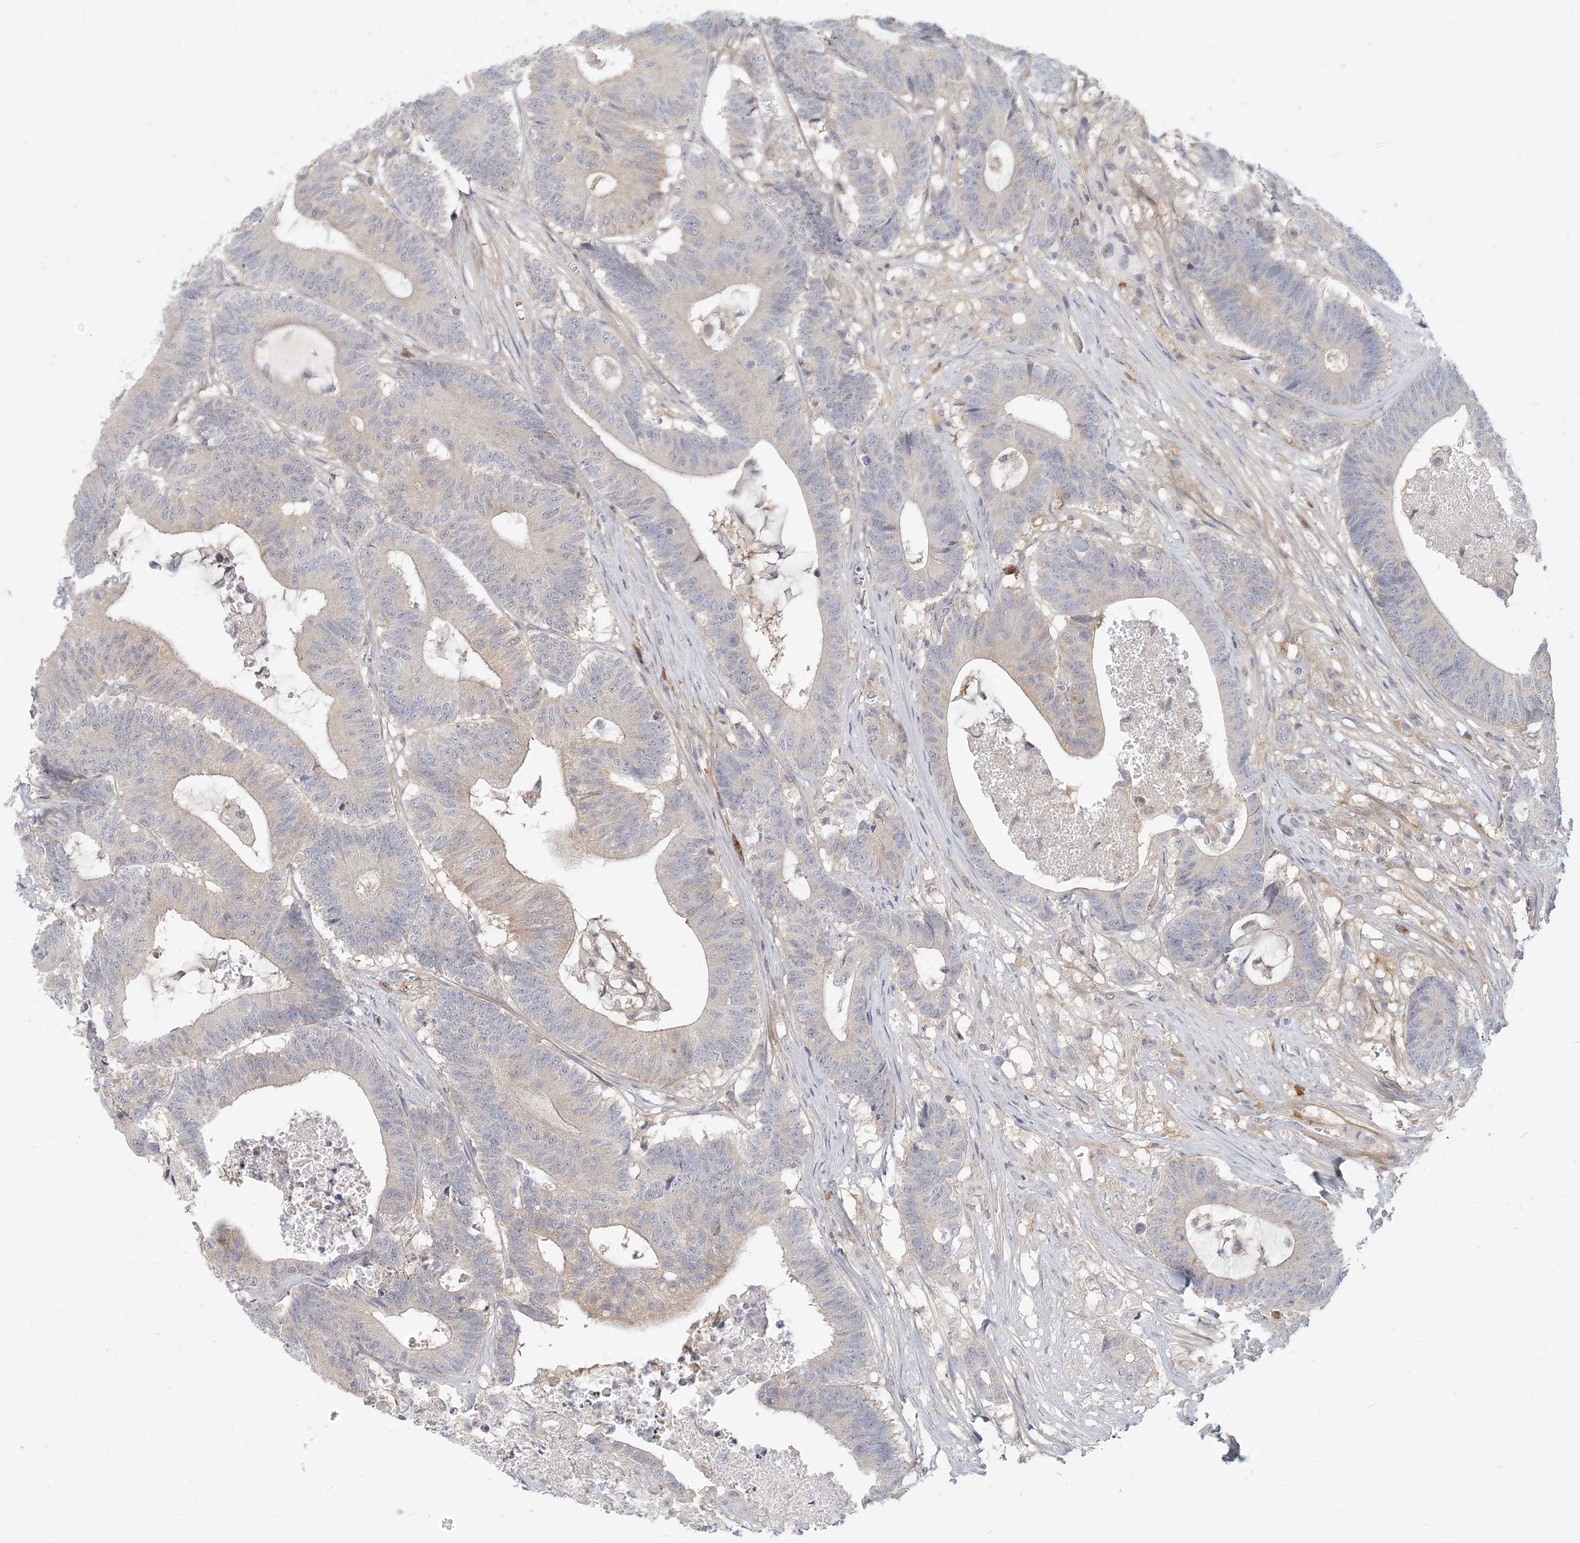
{"staining": {"intensity": "negative", "quantity": "none", "location": "none"}, "tissue": "colorectal cancer", "cell_type": "Tumor cells", "image_type": "cancer", "snomed": [{"axis": "morphology", "description": "Adenocarcinoma, NOS"}, {"axis": "topography", "description": "Colon"}], "caption": "This micrograph is of colorectal cancer stained with IHC to label a protein in brown with the nuclei are counter-stained blue. There is no expression in tumor cells.", "gene": "GMPPA", "patient": {"sex": "female", "age": 84}}